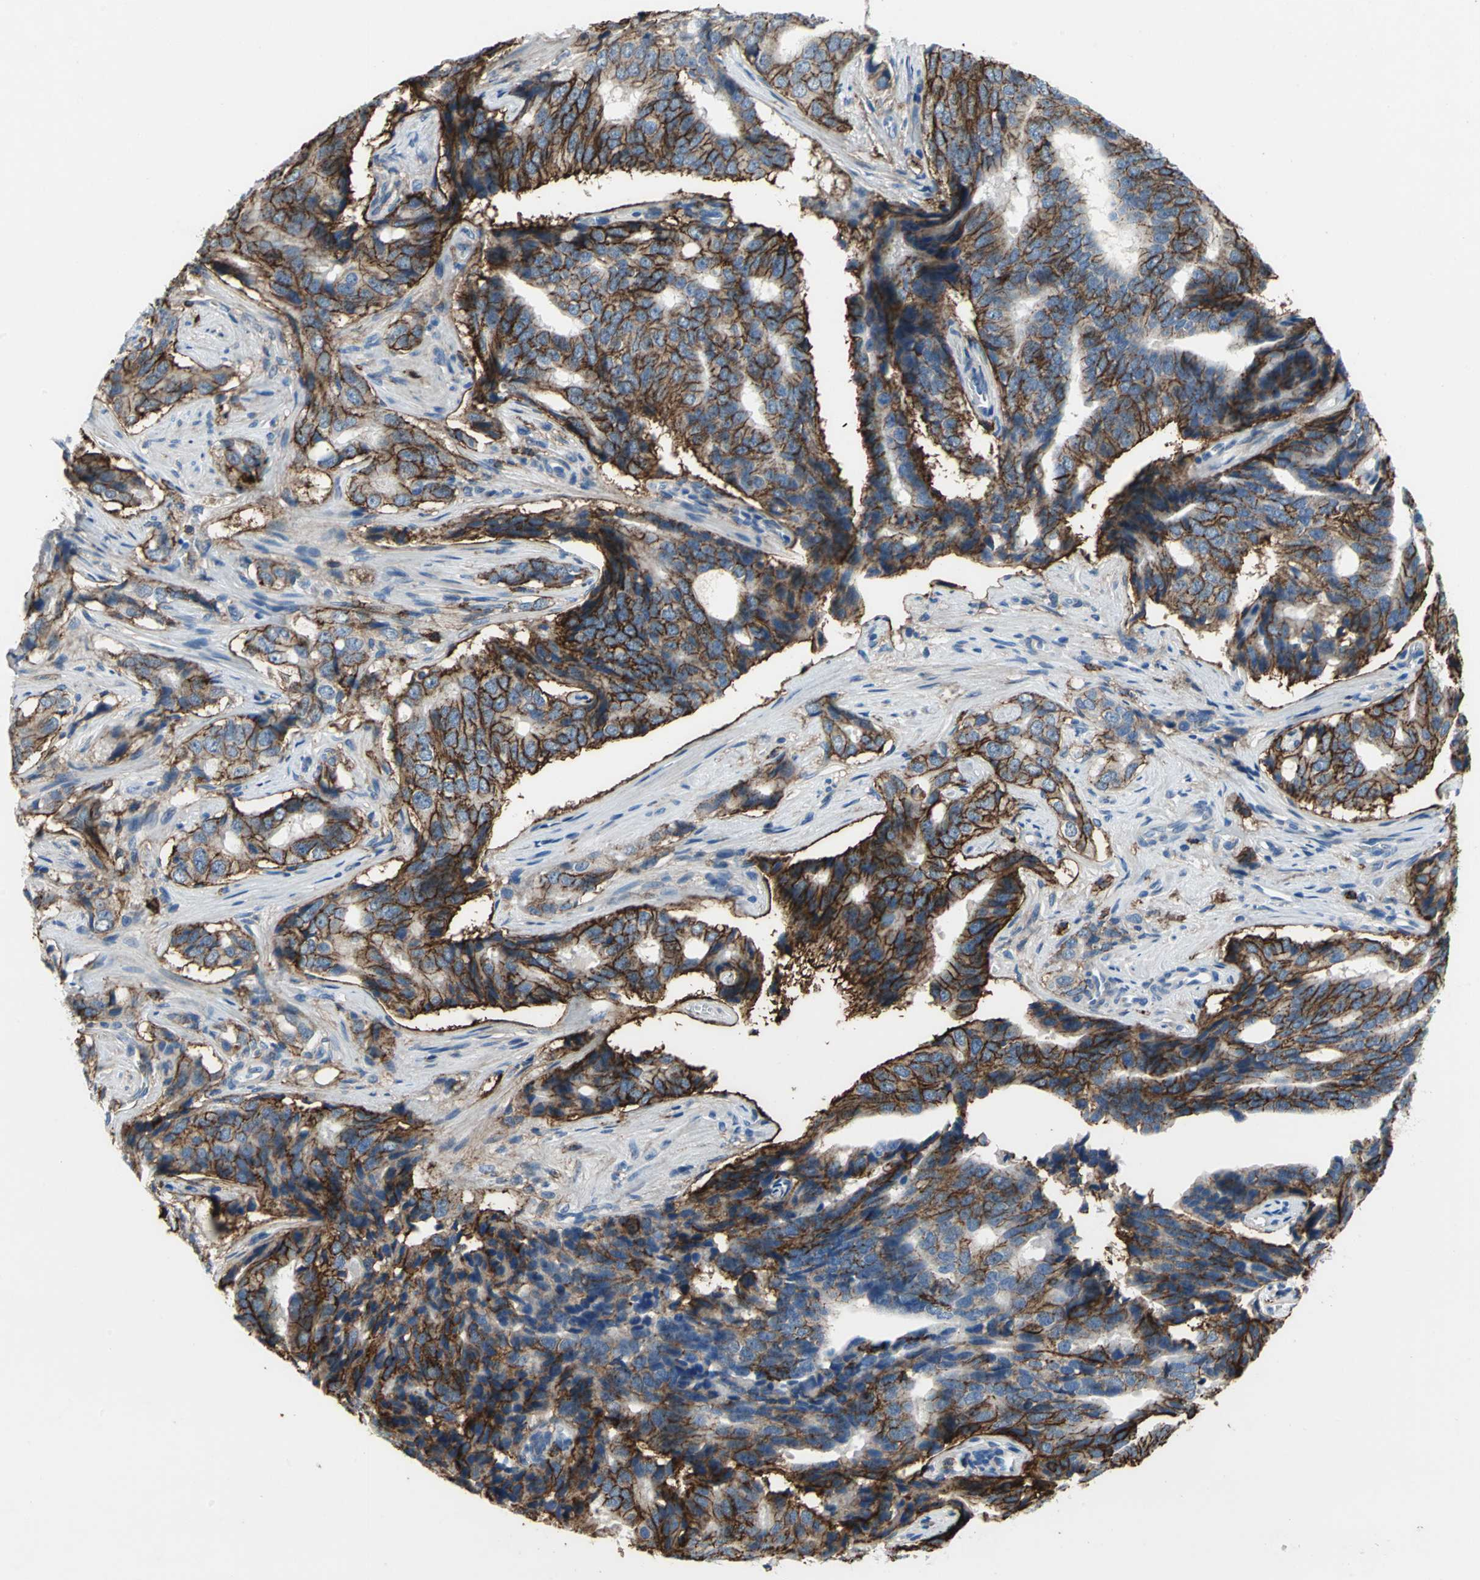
{"staining": {"intensity": "strong", "quantity": ">75%", "location": "cytoplasmic/membranous"}, "tissue": "prostate cancer", "cell_type": "Tumor cells", "image_type": "cancer", "snomed": [{"axis": "morphology", "description": "Adenocarcinoma, High grade"}, {"axis": "topography", "description": "Prostate"}], "caption": "IHC of prostate cancer (adenocarcinoma (high-grade)) displays high levels of strong cytoplasmic/membranous positivity in about >75% of tumor cells.", "gene": "CD44", "patient": {"sex": "male", "age": 58}}